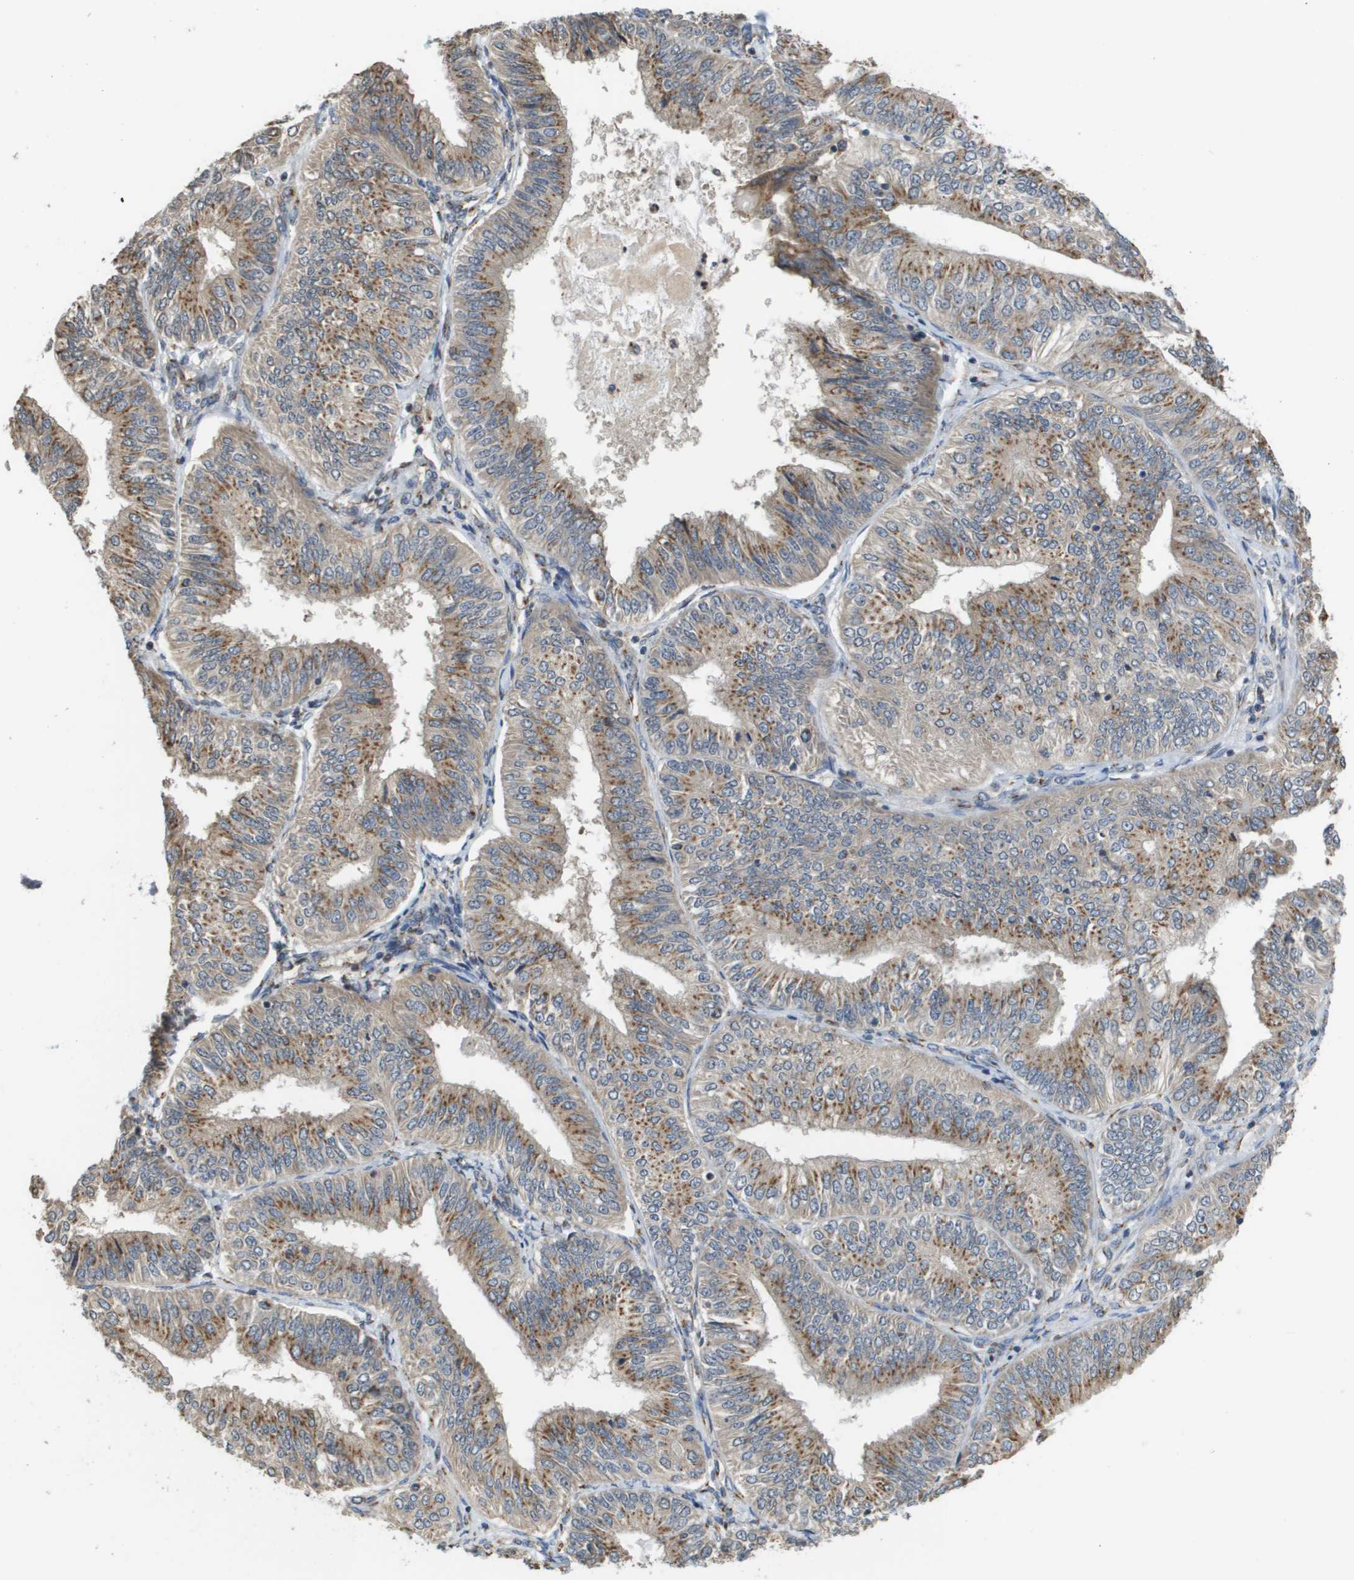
{"staining": {"intensity": "moderate", "quantity": ">75%", "location": "cytoplasmic/membranous"}, "tissue": "endometrial cancer", "cell_type": "Tumor cells", "image_type": "cancer", "snomed": [{"axis": "morphology", "description": "Adenocarcinoma, NOS"}, {"axis": "topography", "description": "Endometrium"}], "caption": "Protein staining by IHC displays moderate cytoplasmic/membranous staining in approximately >75% of tumor cells in endometrial cancer. (IHC, brightfield microscopy, high magnification).", "gene": "PCK1", "patient": {"sex": "female", "age": 58}}